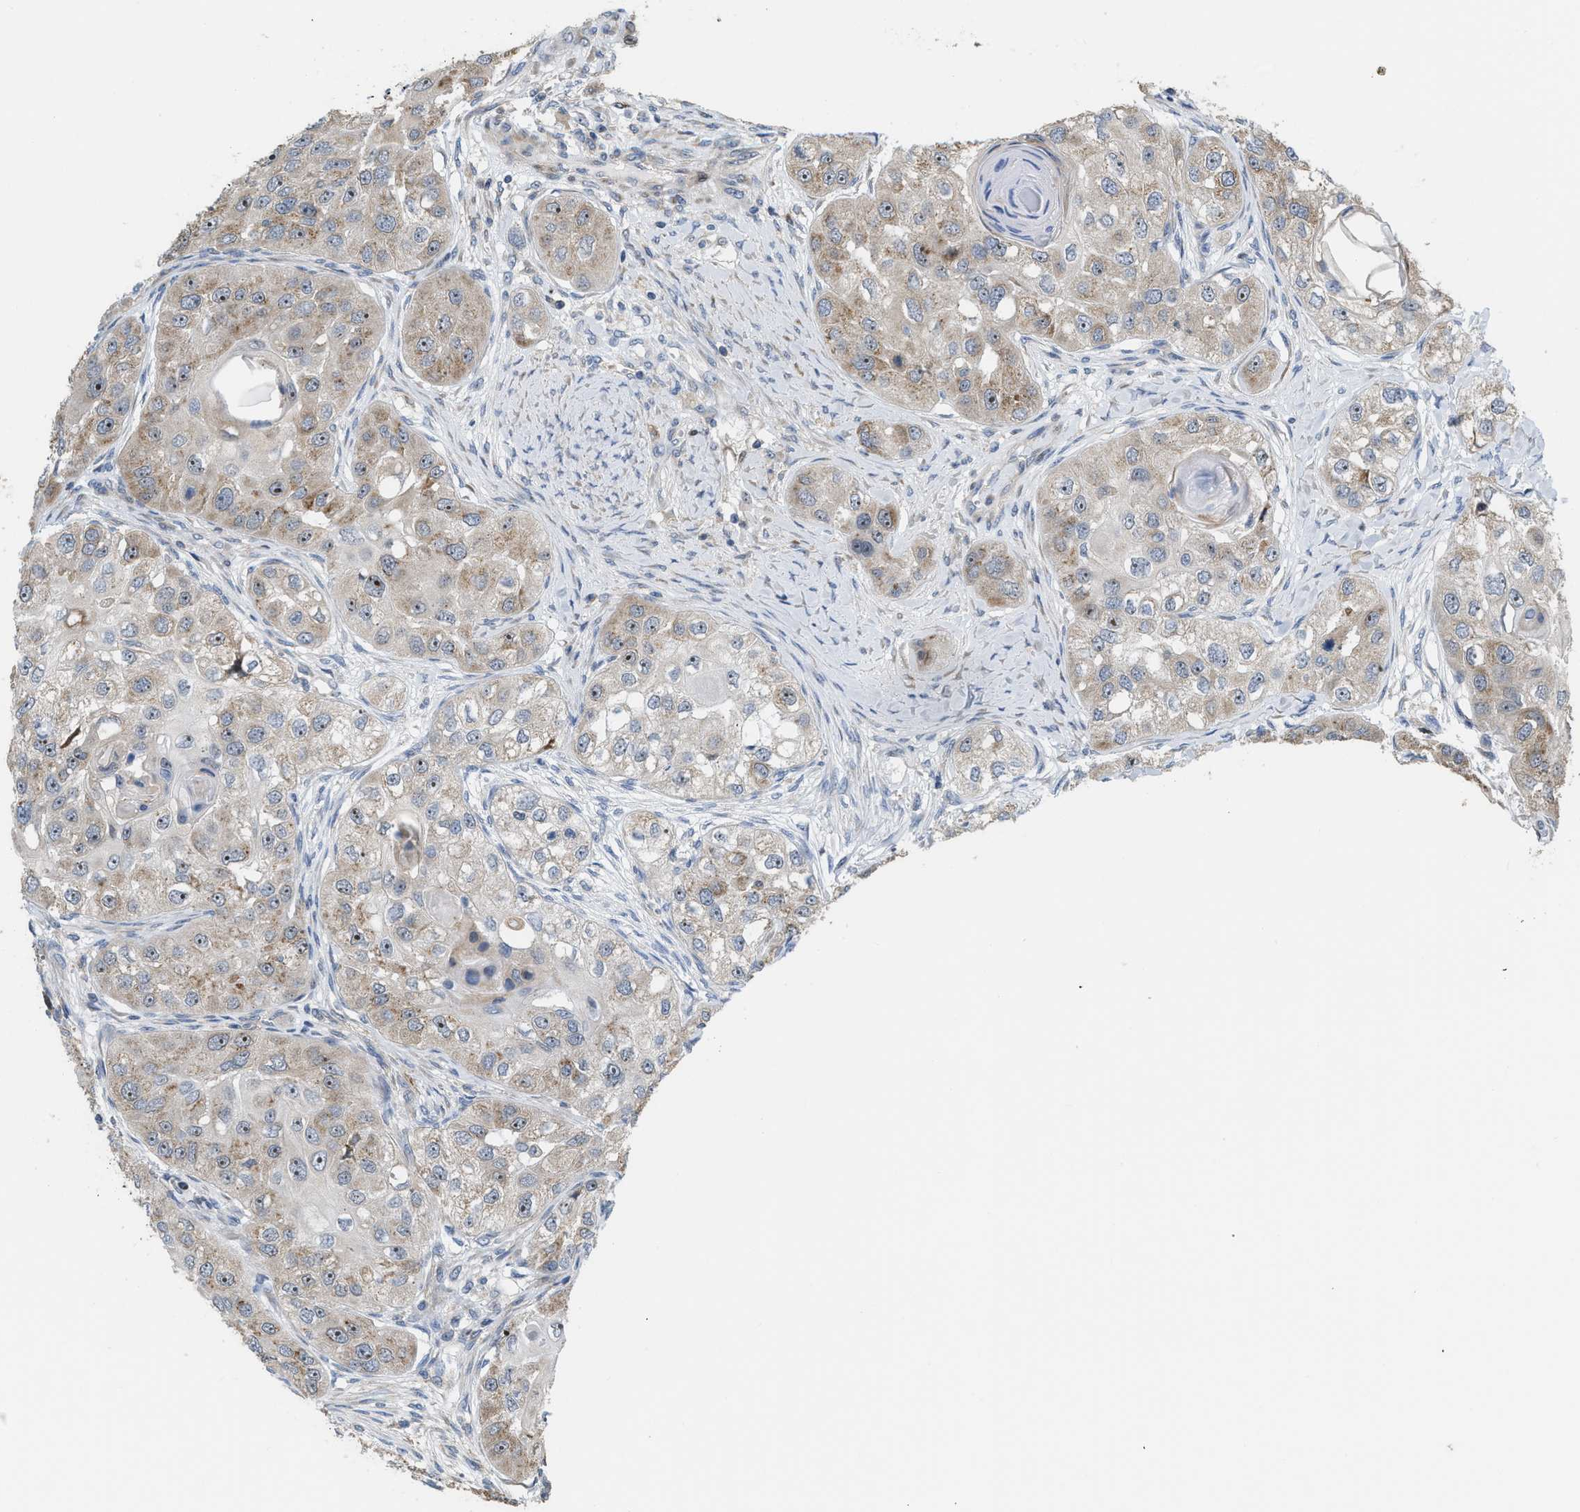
{"staining": {"intensity": "moderate", "quantity": "25%-75%", "location": "cytoplasmic/membranous,nuclear"}, "tissue": "head and neck cancer", "cell_type": "Tumor cells", "image_type": "cancer", "snomed": [{"axis": "morphology", "description": "Normal tissue, NOS"}, {"axis": "morphology", "description": "Squamous cell carcinoma, NOS"}, {"axis": "topography", "description": "Skeletal muscle"}, {"axis": "topography", "description": "Head-Neck"}], "caption": "Immunohistochemical staining of head and neck cancer (squamous cell carcinoma) exhibits medium levels of moderate cytoplasmic/membranous and nuclear protein expression in about 25%-75% of tumor cells. (DAB = brown stain, brightfield microscopy at high magnification).", "gene": "DIPK1A", "patient": {"sex": "male", "age": 51}}